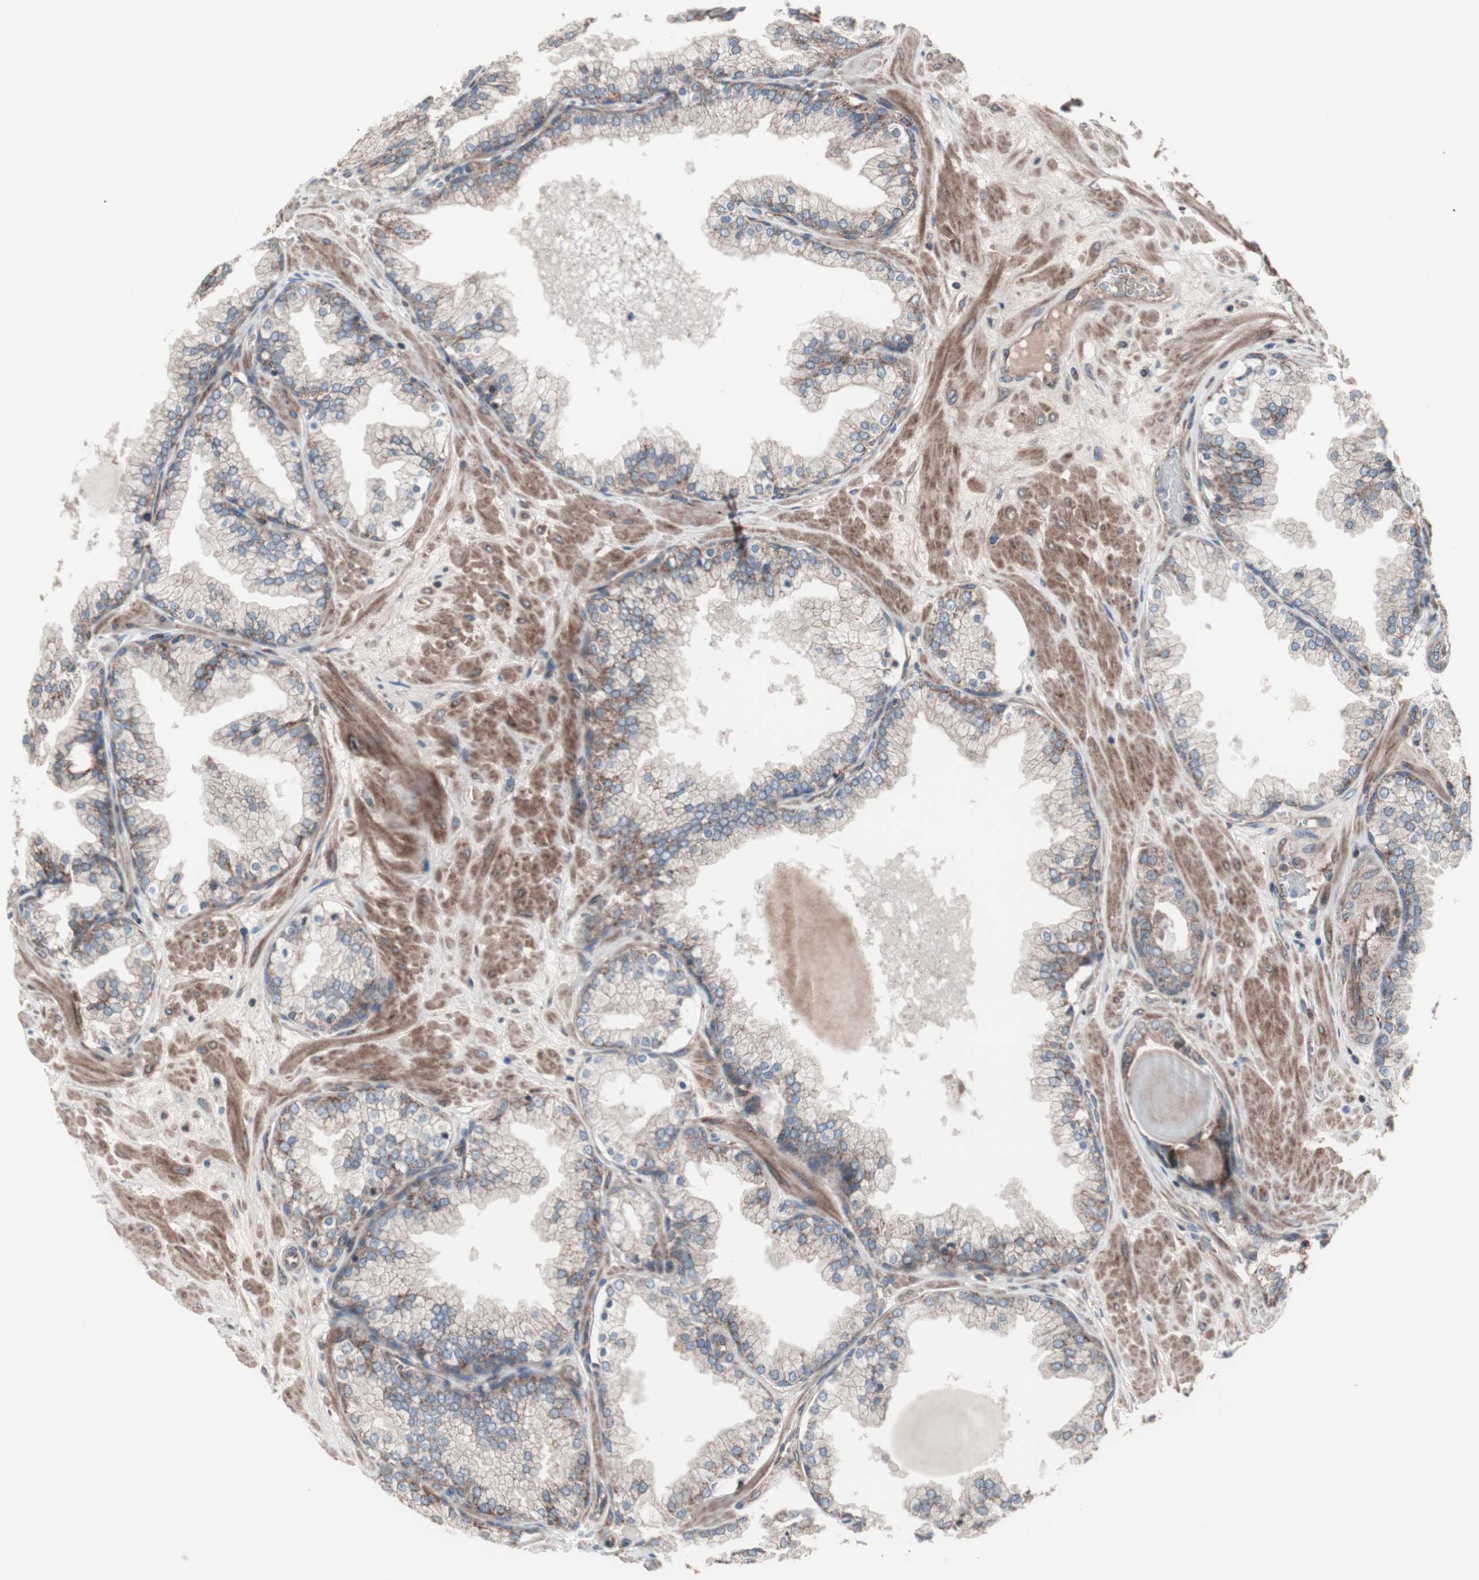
{"staining": {"intensity": "moderate", "quantity": "25%-75%", "location": "cytoplasmic/membranous"}, "tissue": "prostate", "cell_type": "Glandular cells", "image_type": "normal", "snomed": [{"axis": "morphology", "description": "Normal tissue, NOS"}, {"axis": "topography", "description": "Prostate"}], "caption": "This is a micrograph of IHC staining of normal prostate, which shows moderate staining in the cytoplasmic/membranous of glandular cells.", "gene": "CTTNBP2NL", "patient": {"sex": "male", "age": 51}}